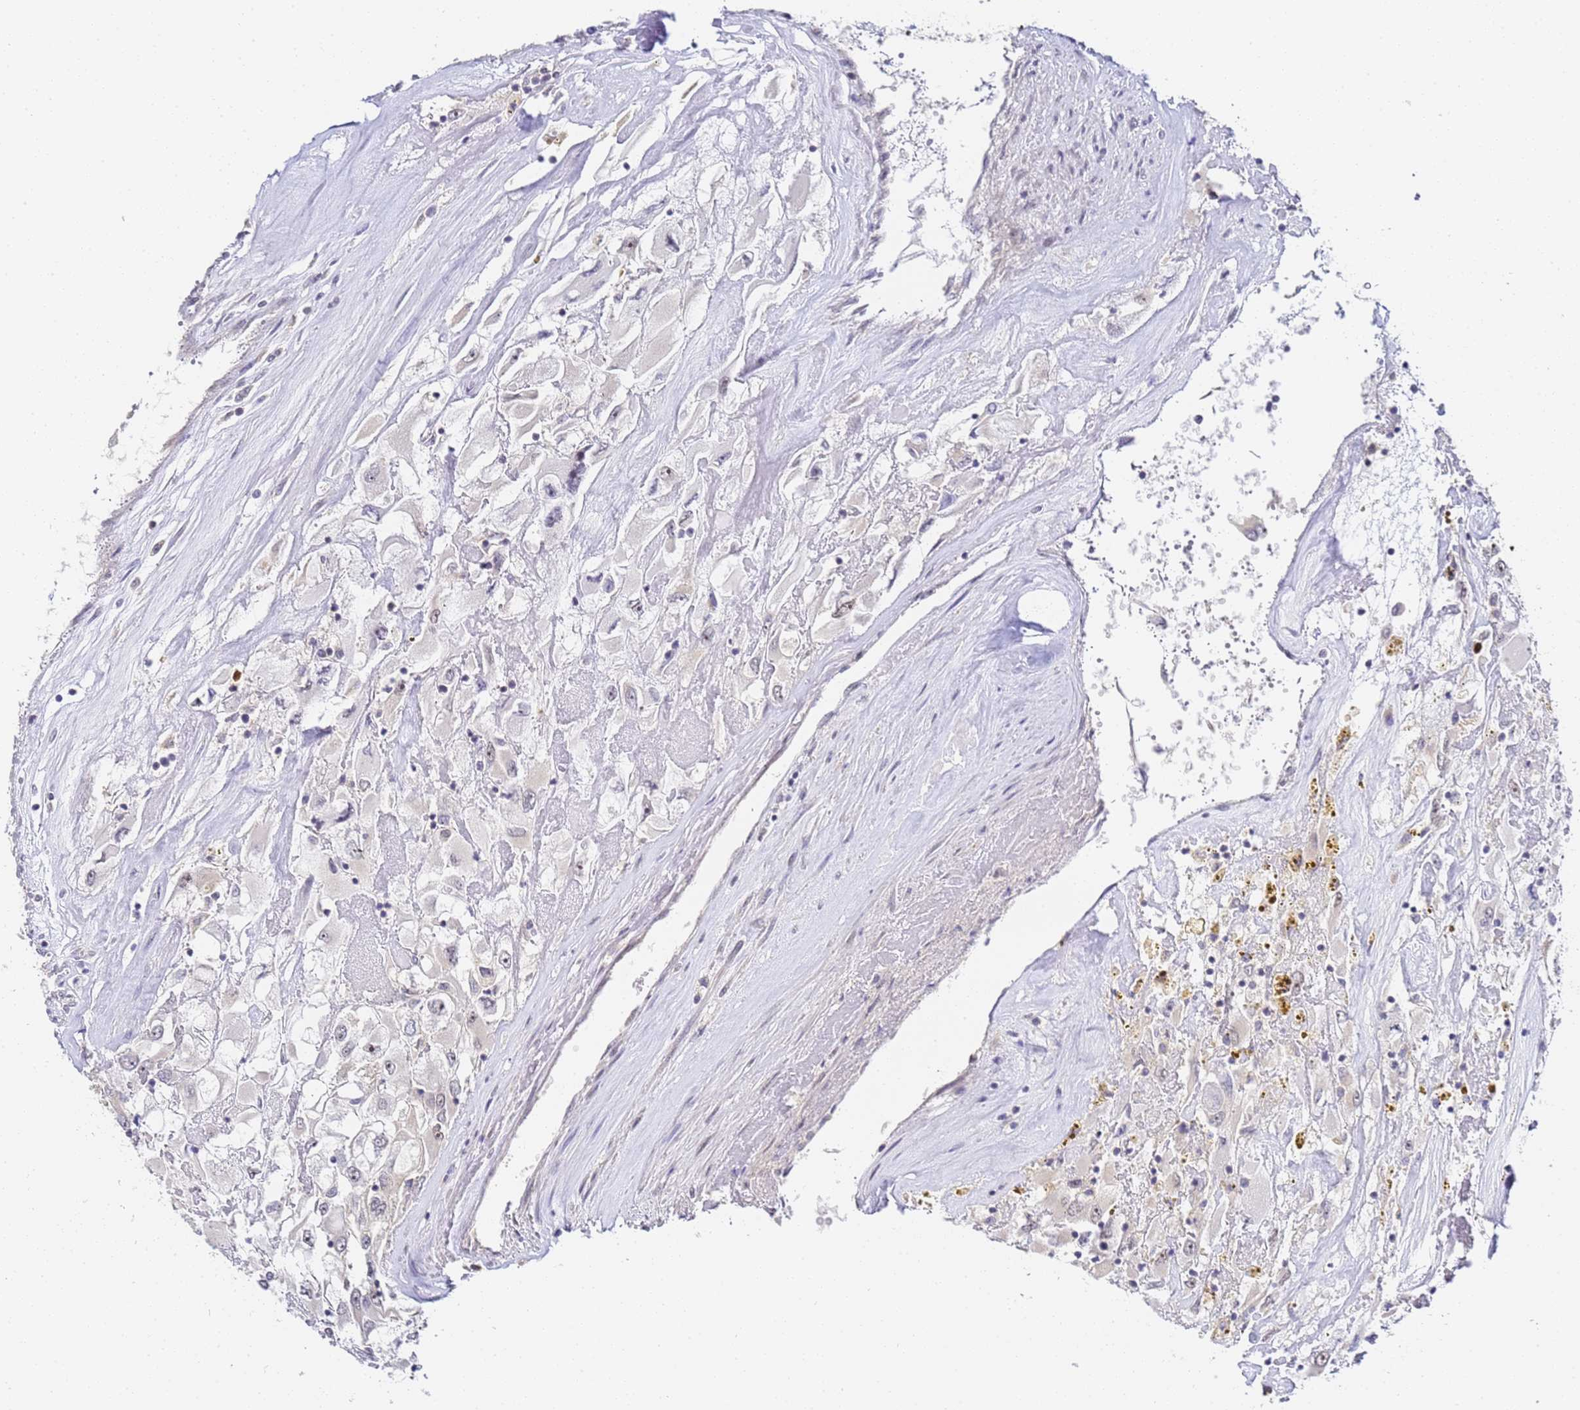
{"staining": {"intensity": "negative", "quantity": "none", "location": "none"}, "tissue": "renal cancer", "cell_type": "Tumor cells", "image_type": "cancer", "snomed": [{"axis": "morphology", "description": "Adenocarcinoma, NOS"}, {"axis": "topography", "description": "Kidney"}], "caption": "Immunohistochemical staining of human renal cancer (adenocarcinoma) demonstrates no significant staining in tumor cells.", "gene": "LSM3", "patient": {"sex": "female", "age": 52}}